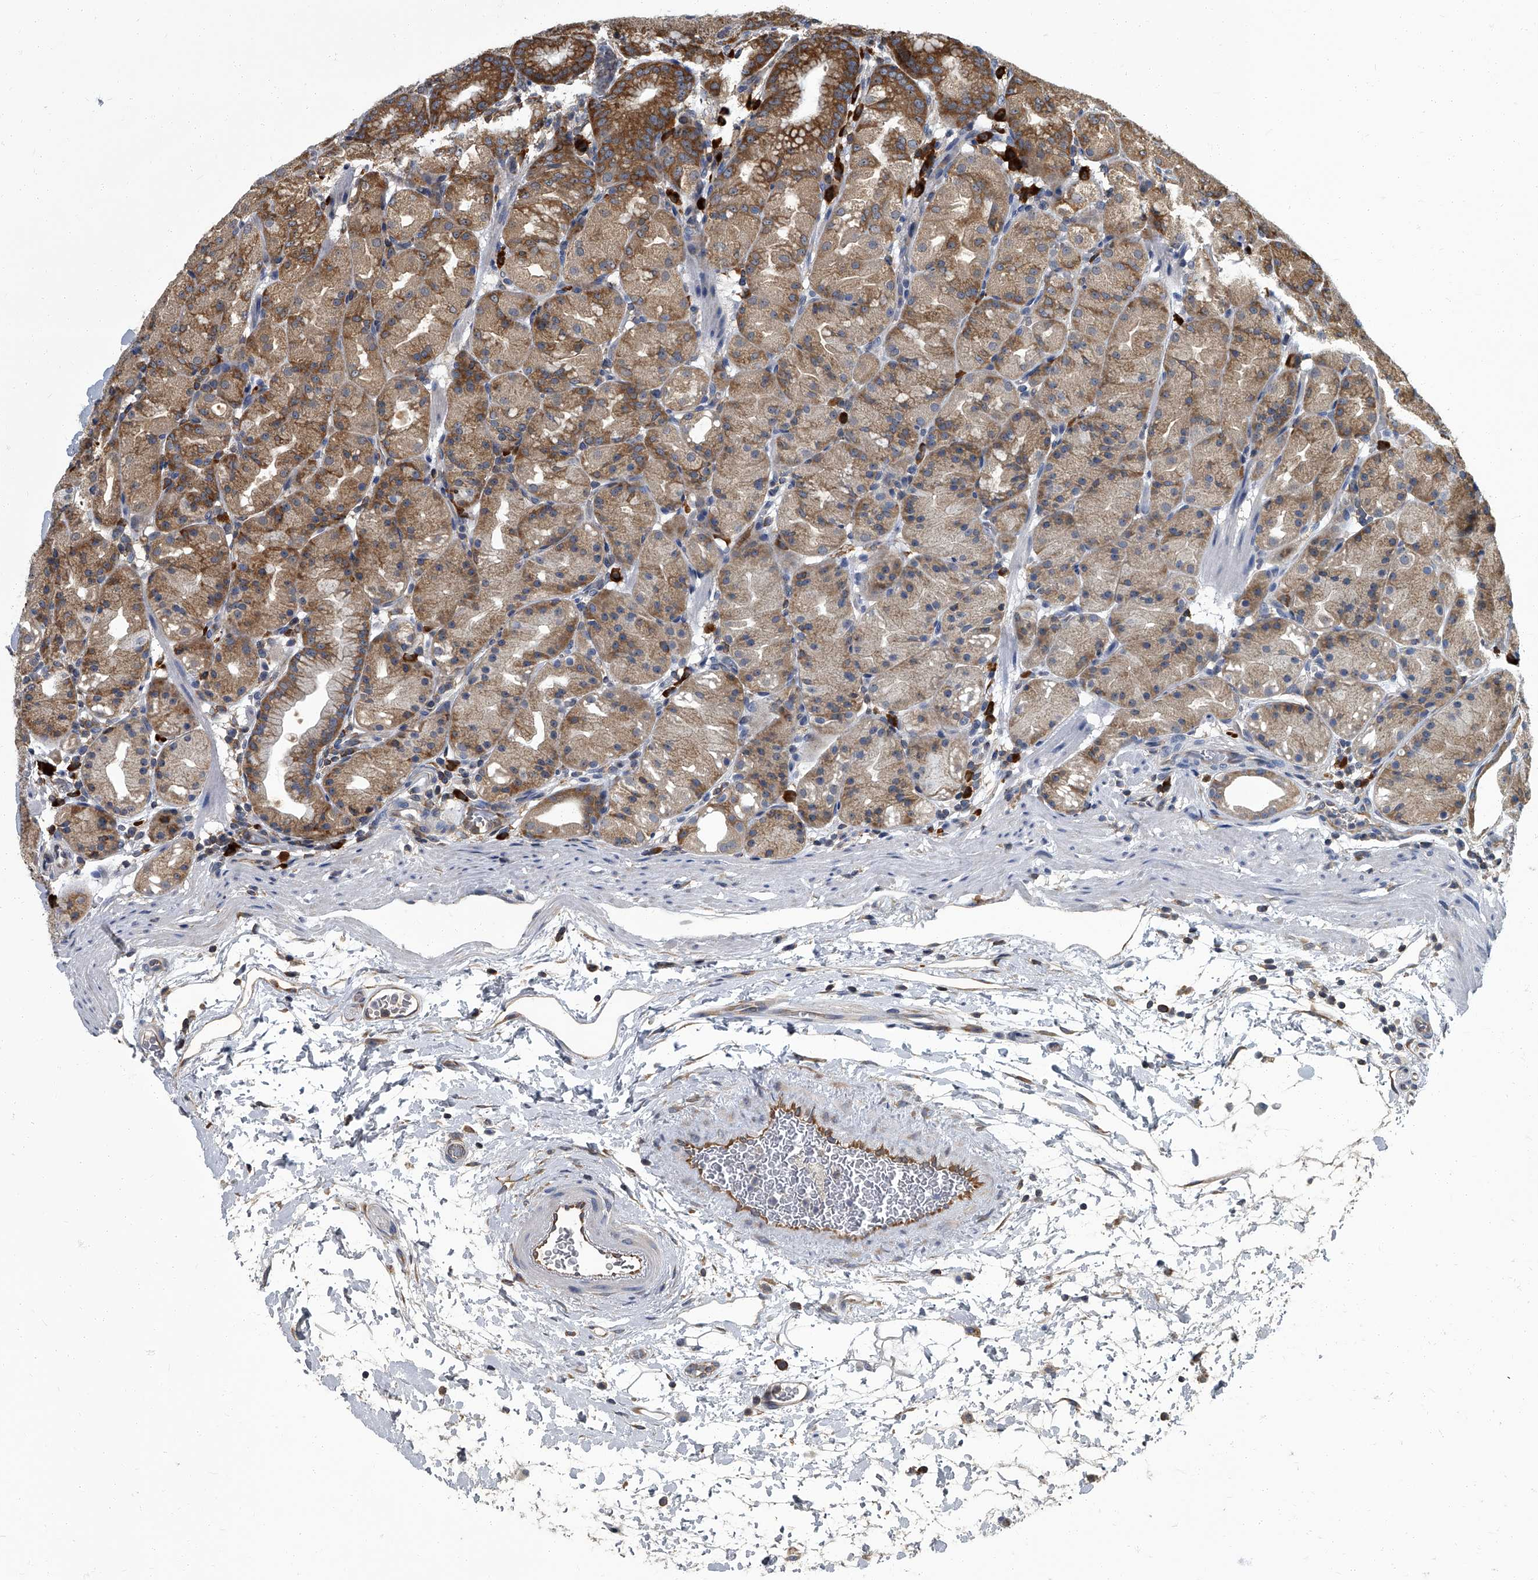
{"staining": {"intensity": "strong", "quantity": "25%-75%", "location": "cytoplasmic/membranous"}, "tissue": "stomach", "cell_type": "Glandular cells", "image_type": "normal", "snomed": [{"axis": "morphology", "description": "Normal tissue, NOS"}, {"axis": "topography", "description": "Stomach, upper"}], "caption": "Immunohistochemistry of benign human stomach displays high levels of strong cytoplasmic/membranous positivity in approximately 25%-75% of glandular cells.", "gene": "CDV3", "patient": {"sex": "male", "age": 48}}